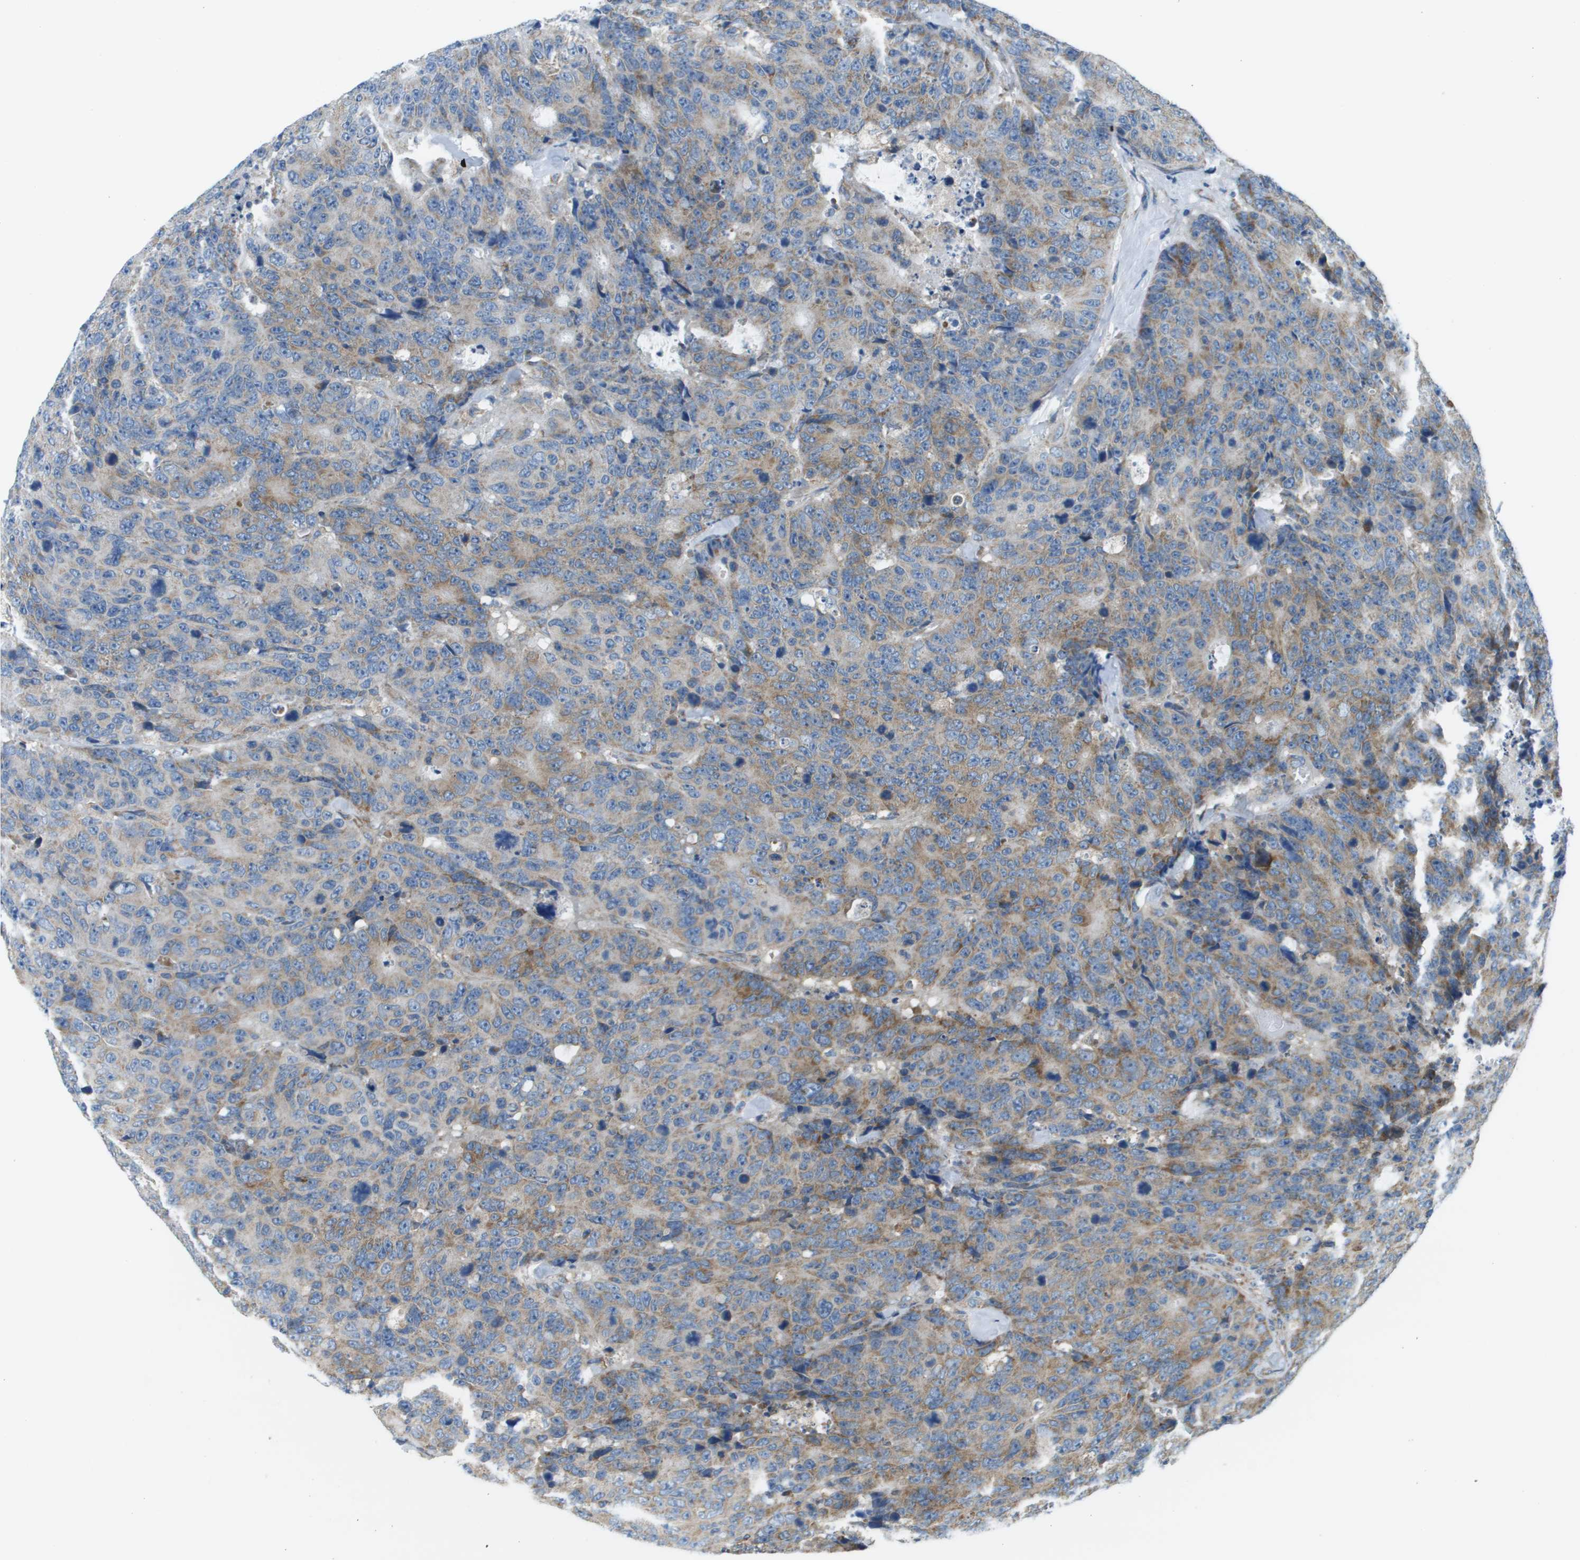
{"staining": {"intensity": "moderate", "quantity": ">75%", "location": "cytoplasmic/membranous"}, "tissue": "colorectal cancer", "cell_type": "Tumor cells", "image_type": "cancer", "snomed": [{"axis": "morphology", "description": "Adenocarcinoma, NOS"}, {"axis": "topography", "description": "Colon"}], "caption": "Human colorectal adenocarcinoma stained with a protein marker exhibits moderate staining in tumor cells.", "gene": "TAOK3", "patient": {"sex": "female", "age": 86}}